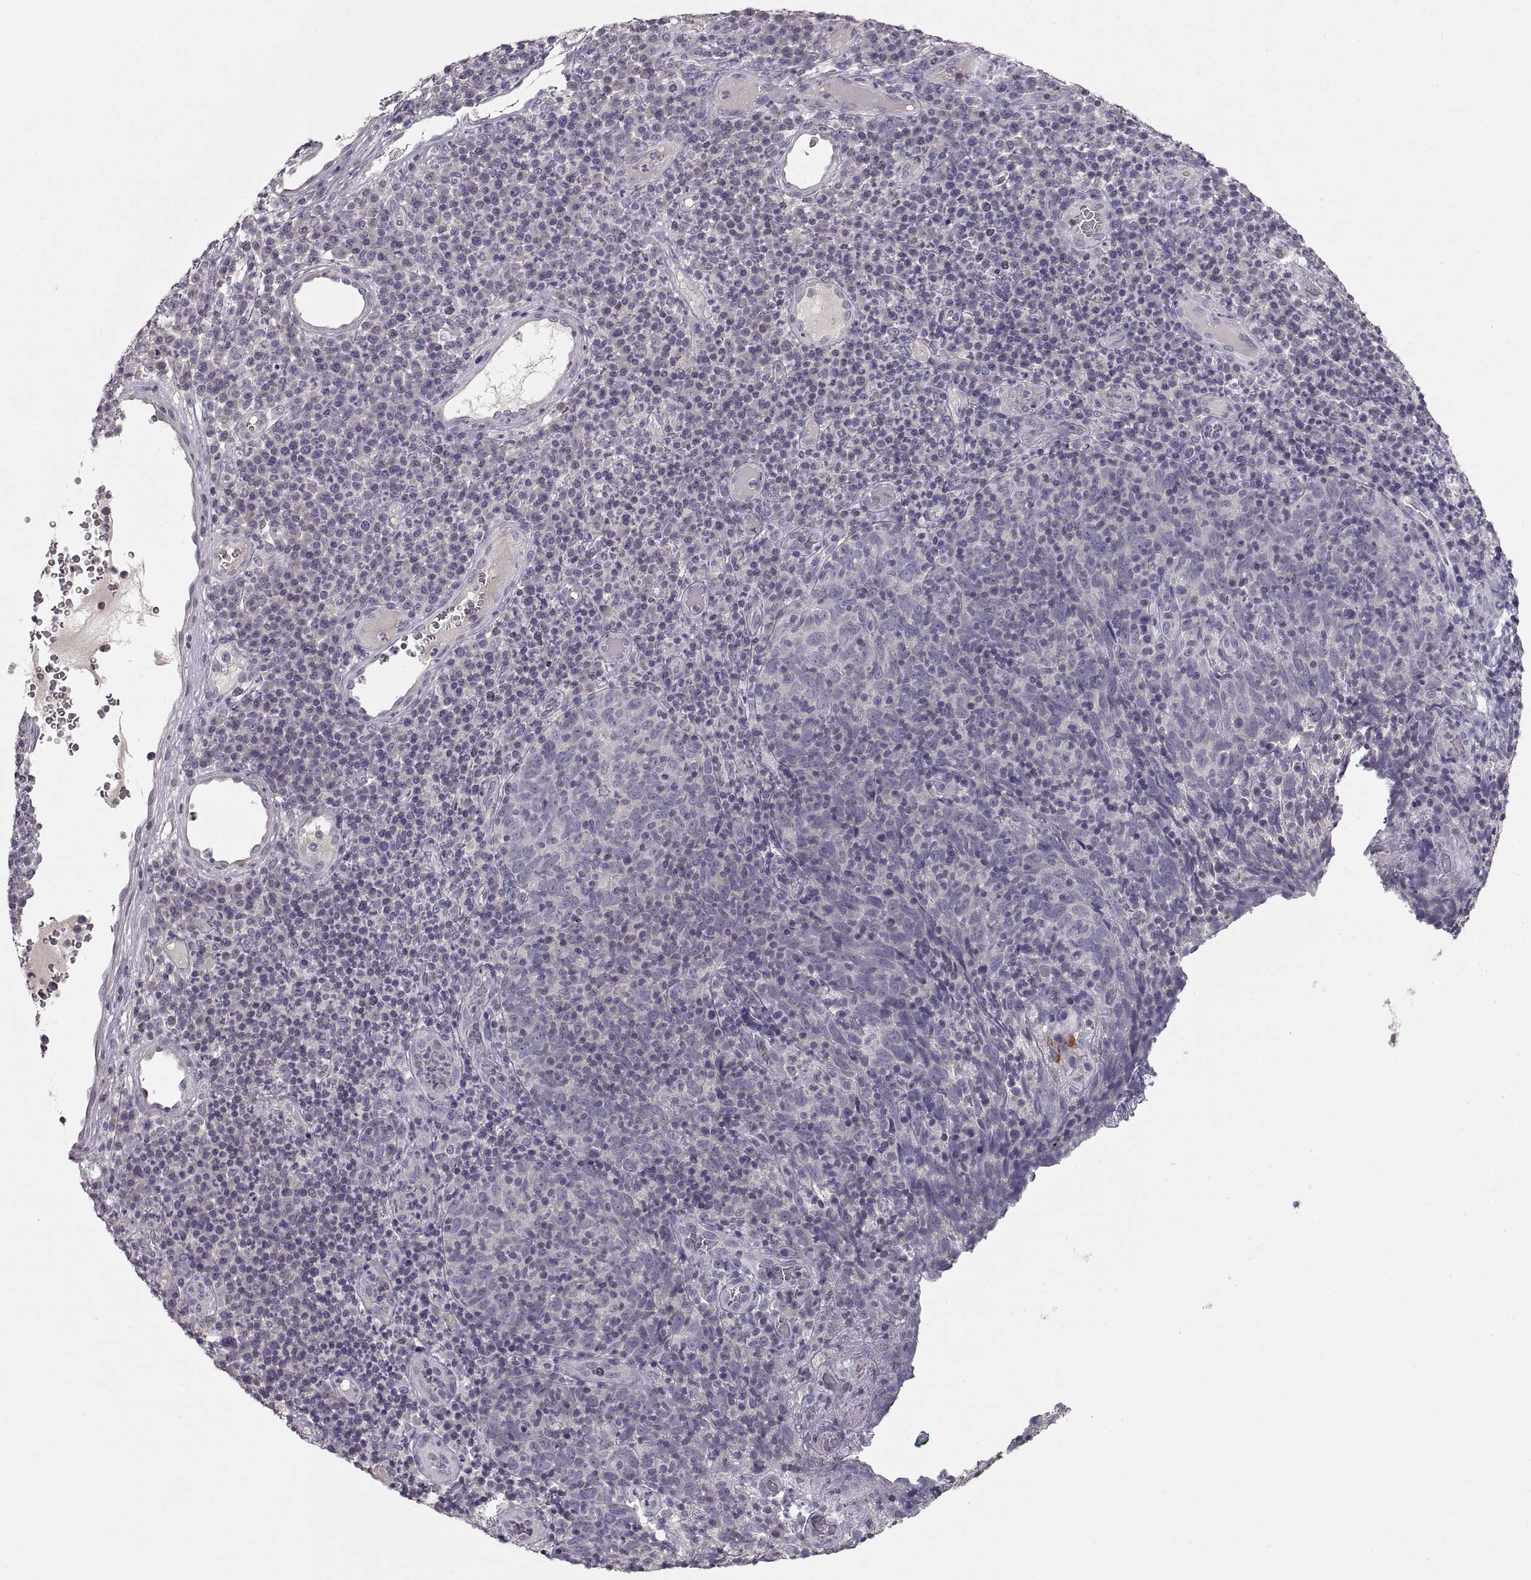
{"staining": {"intensity": "negative", "quantity": "none", "location": "none"}, "tissue": "skin cancer", "cell_type": "Tumor cells", "image_type": "cancer", "snomed": [{"axis": "morphology", "description": "Squamous cell carcinoma, NOS"}, {"axis": "topography", "description": "Skin"}, {"axis": "topography", "description": "Anal"}], "caption": "Tumor cells are negative for protein expression in human skin squamous cell carcinoma.", "gene": "ADAM11", "patient": {"sex": "female", "age": 51}}